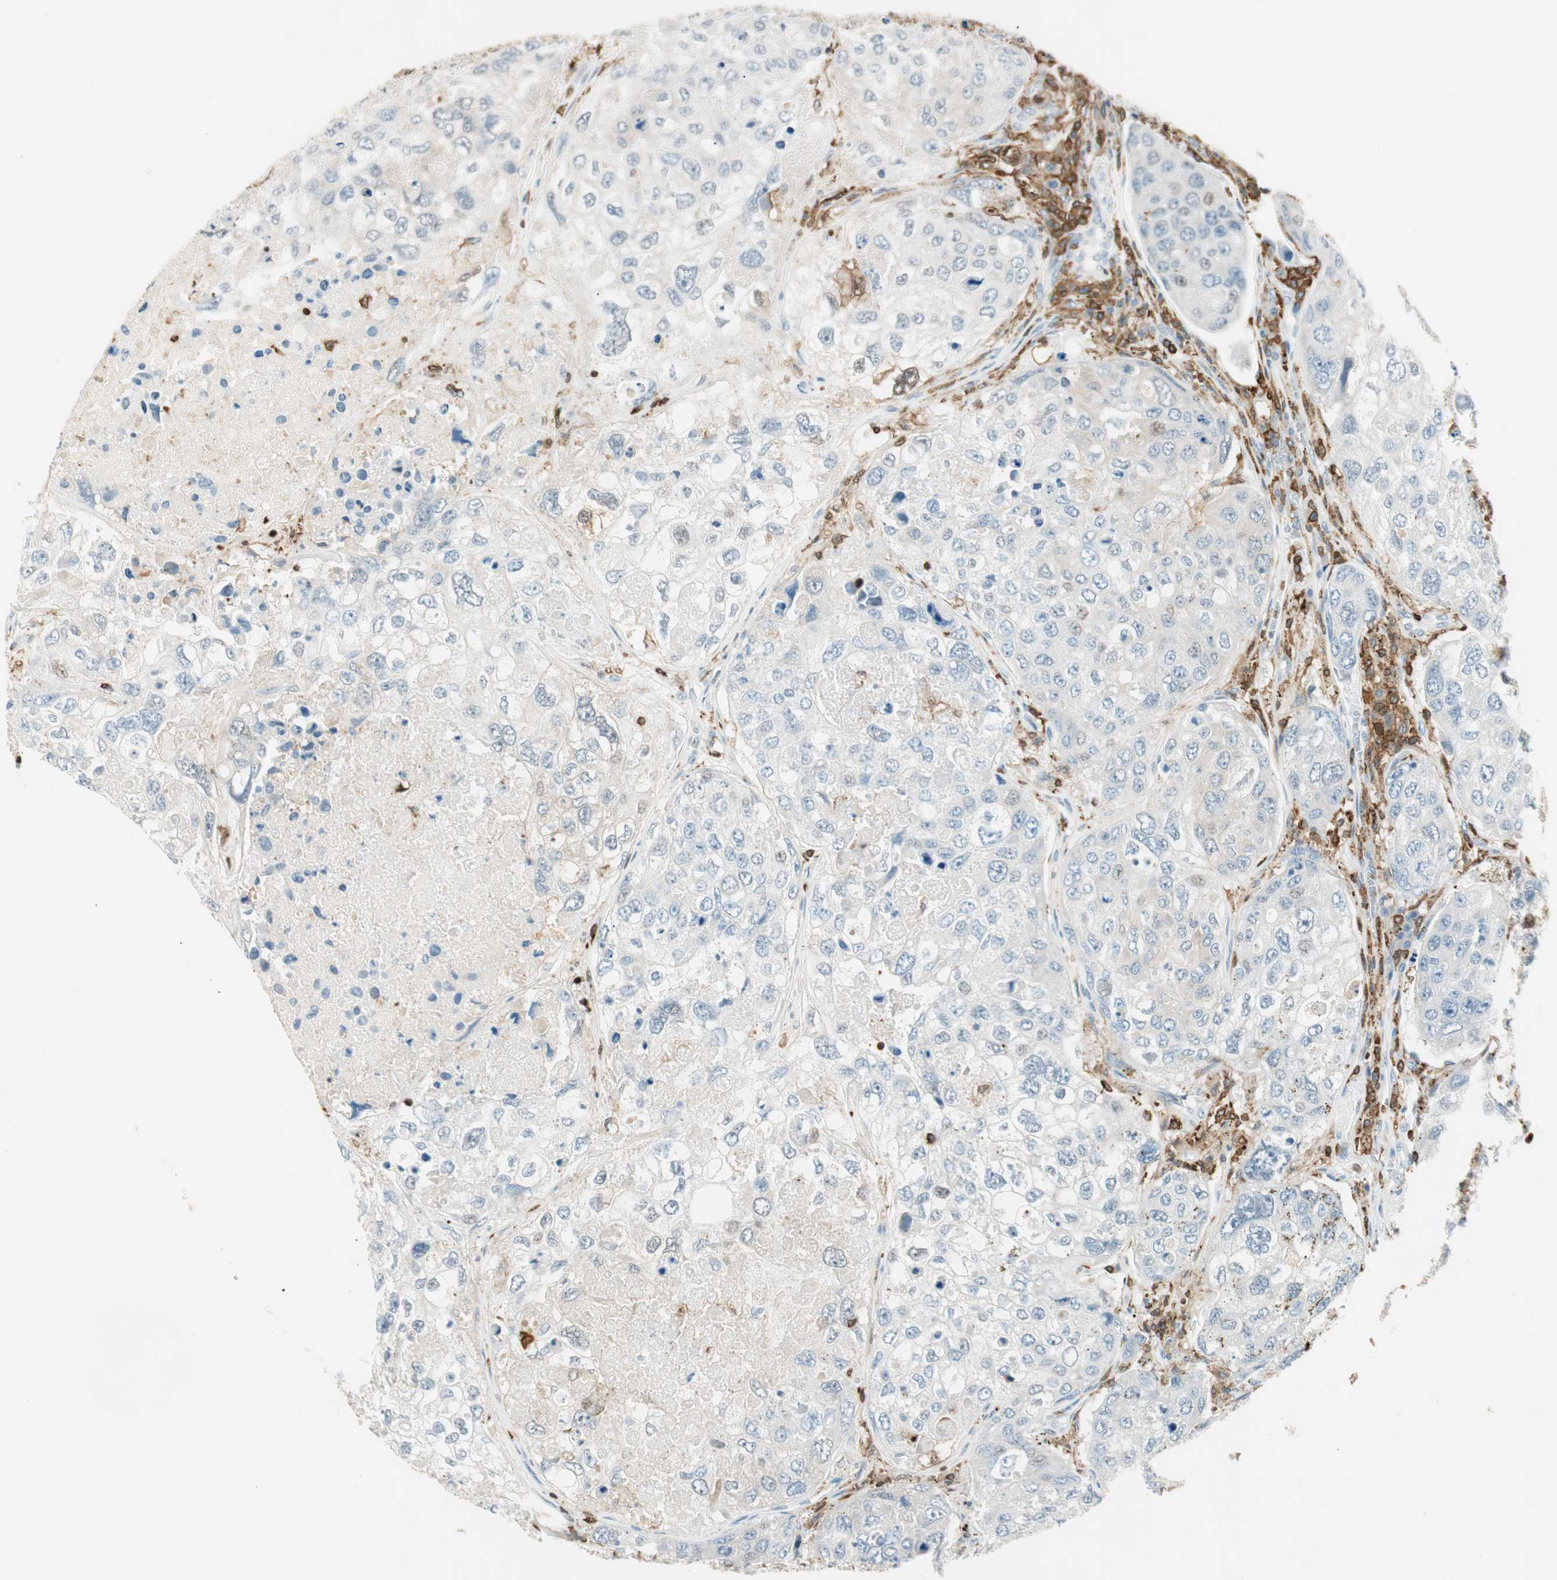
{"staining": {"intensity": "strong", "quantity": "<25%", "location": "cytoplasmic/membranous"}, "tissue": "urothelial cancer", "cell_type": "Tumor cells", "image_type": "cancer", "snomed": [{"axis": "morphology", "description": "Urothelial carcinoma, High grade"}, {"axis": "topography", "description": "Lymph node"}, {"axis": "topography", "description": "Urinary bladder"}], "caption": "Human high-grade urothelial carcinoma stained with a brown dye shows strong cytoplasmic/membranous positive expression in about <25% of tumor cells.", "gene": "HPGD", "patient": {"sex": "male", "age": 51}}